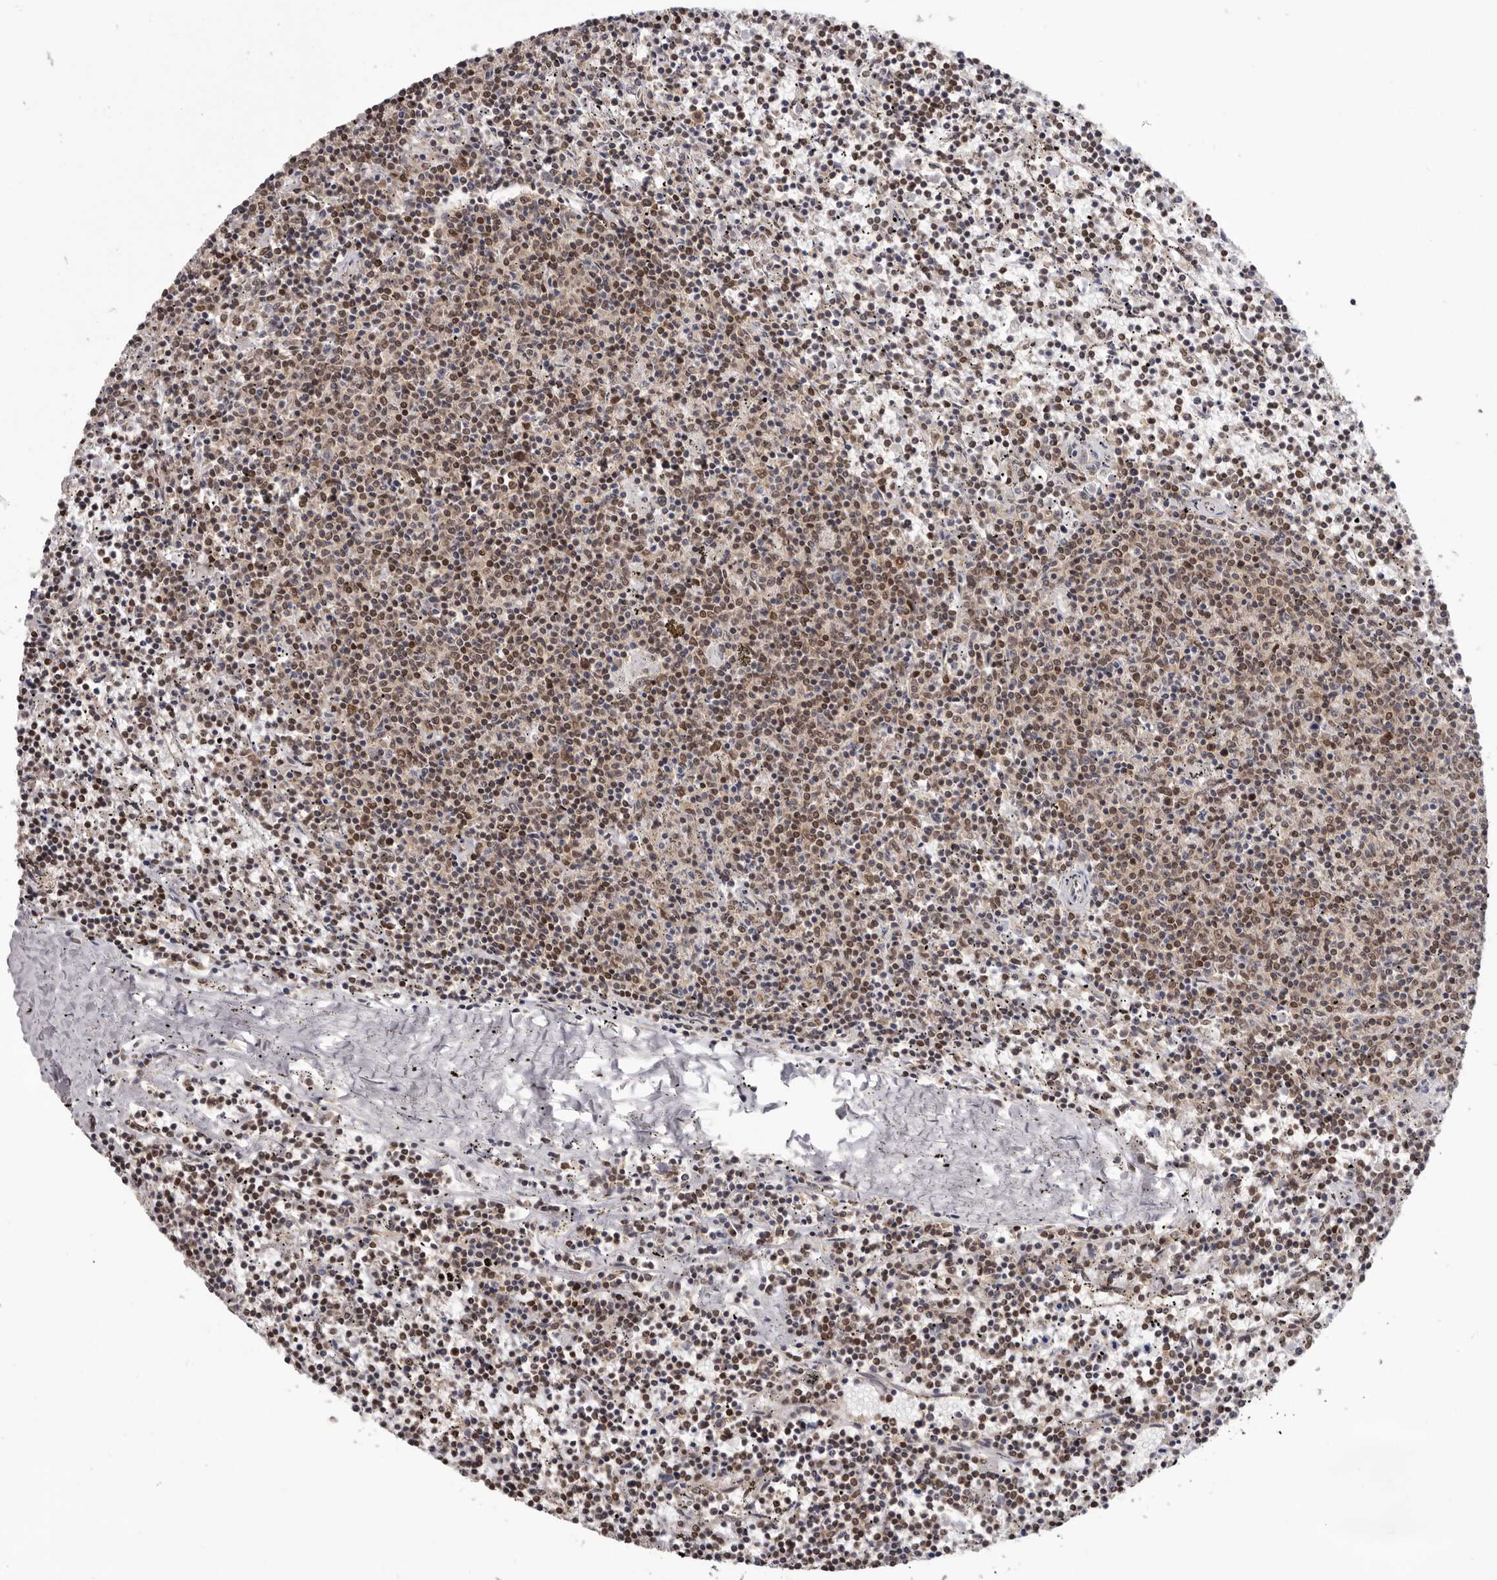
{"staining": {"intensity": "moderate", "quantity": "25%-75%", "location": "nuclear"}, "tissue": "lymphoma", "cell_type": "Tumor cells", "image_type": "cancer", "snomed": [{"axis": "morphology", "description": "Malignant lymphoma, non-Hodgkin's type, Low grade"}, {"axis": "topography", "description": "Spleen"}], "caption": "Malignant lymphoma, non-Hodgkin's type (low-grade) tissue reveals moderate nuclear positivity in approximately 25%-75% of tumor cells, visualized by immunohistochemistry. The protein of interest is shown in brown color, while the nuclei are stained blue.", "gene": "TBX5", "patient": {"sex": "female", "age": 50}}